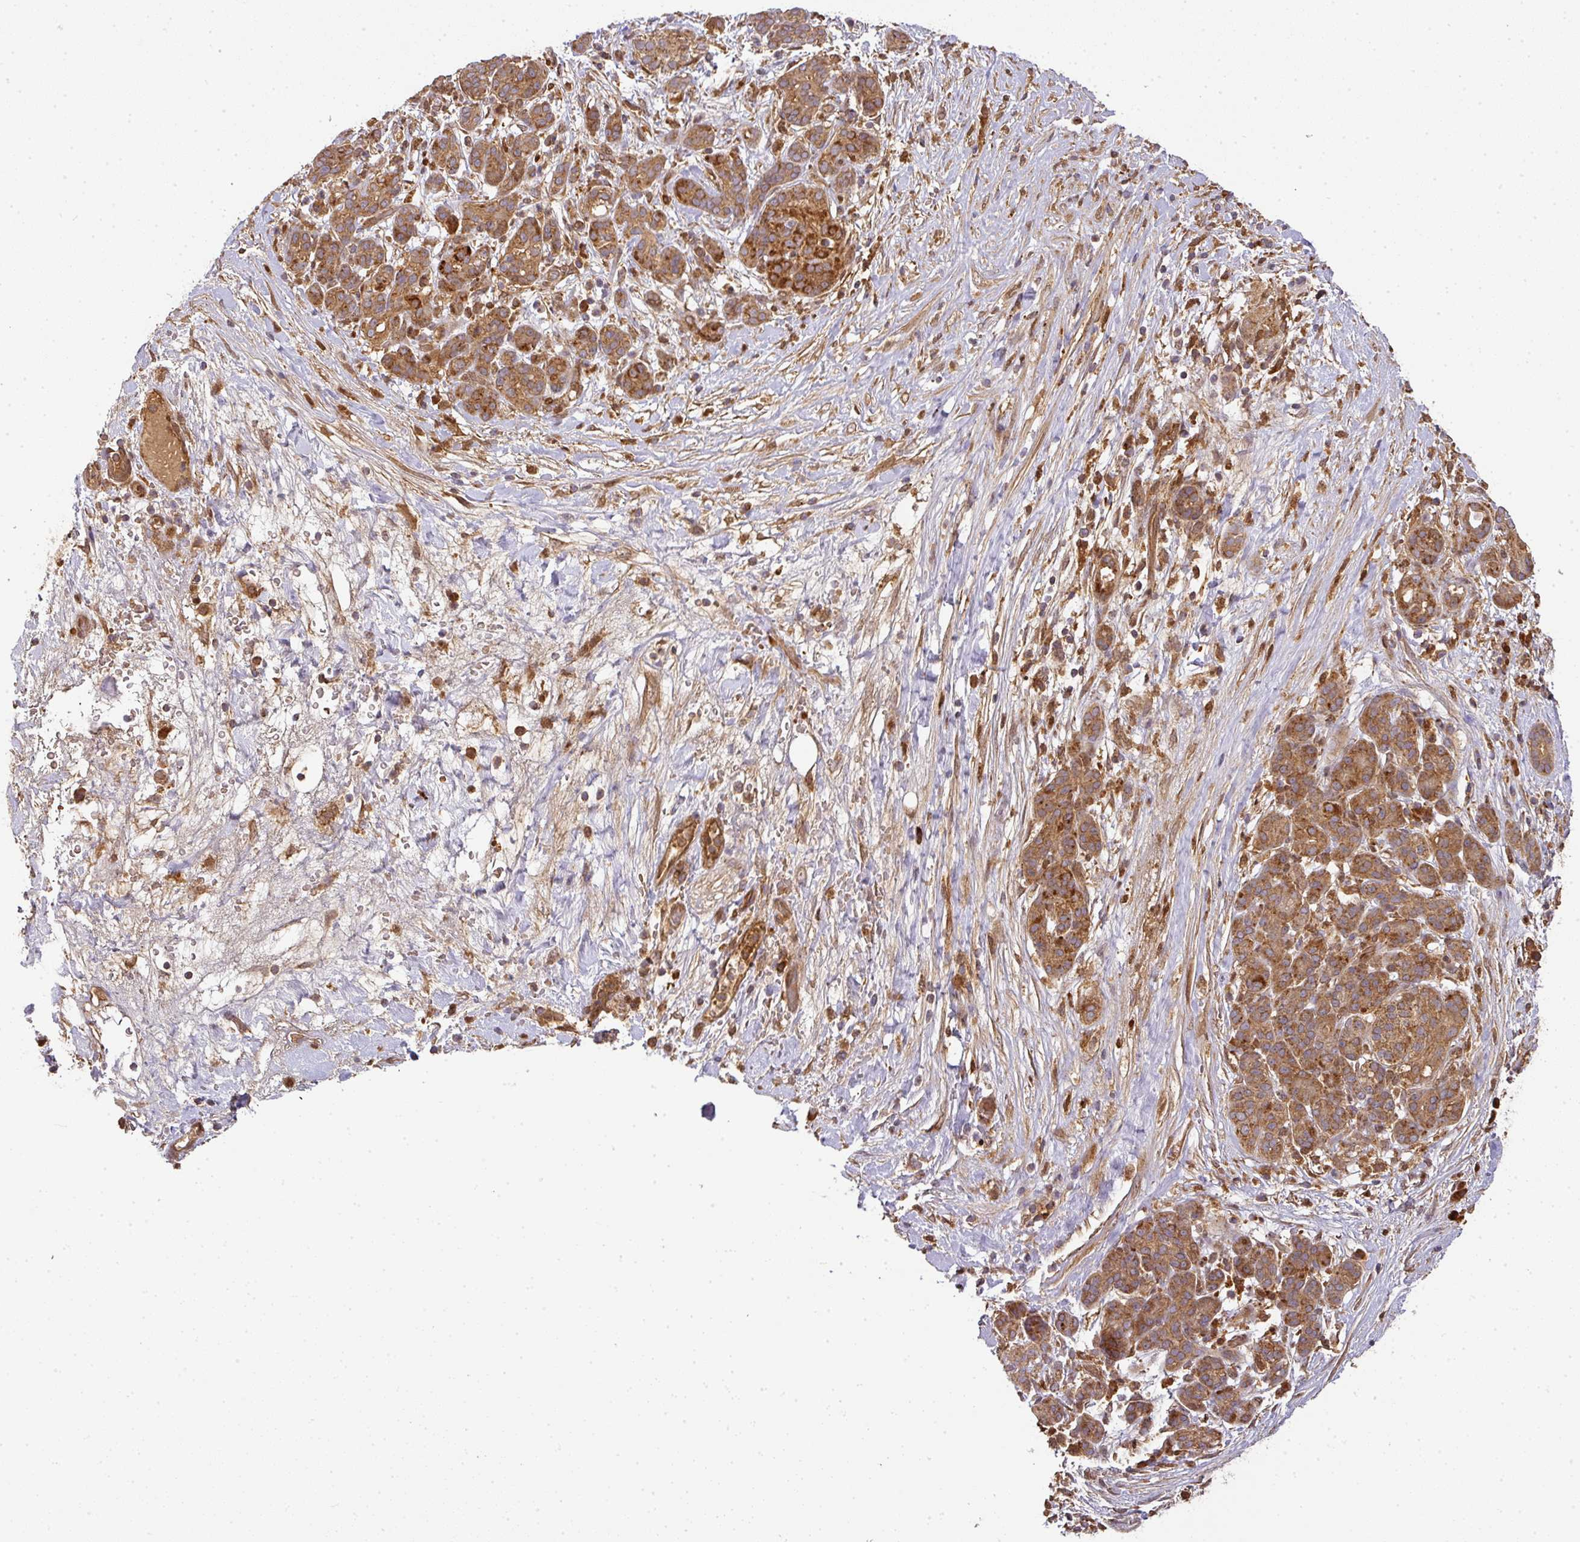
{"staining": {"intensity": "moderate", "quantity": ">75%", "location": "cytoplasmic/membranous"}, "tissue": "pancreatic cancer", "cell_type": "Tumor cells", "image_type": "cancer", "snomed": [{"axis": "morphology", "description": "Adenocarcinoma, NOS"}, {"axis": "topography", "description": "Pancreas"}], "caption": "Pancreatic cancer (adenocarcinoma) stained with a protein marker demonstrates moderate staining in tumor cells.", "gene": "MALSU1", "patient": {"sex": "male", "age": 44}}